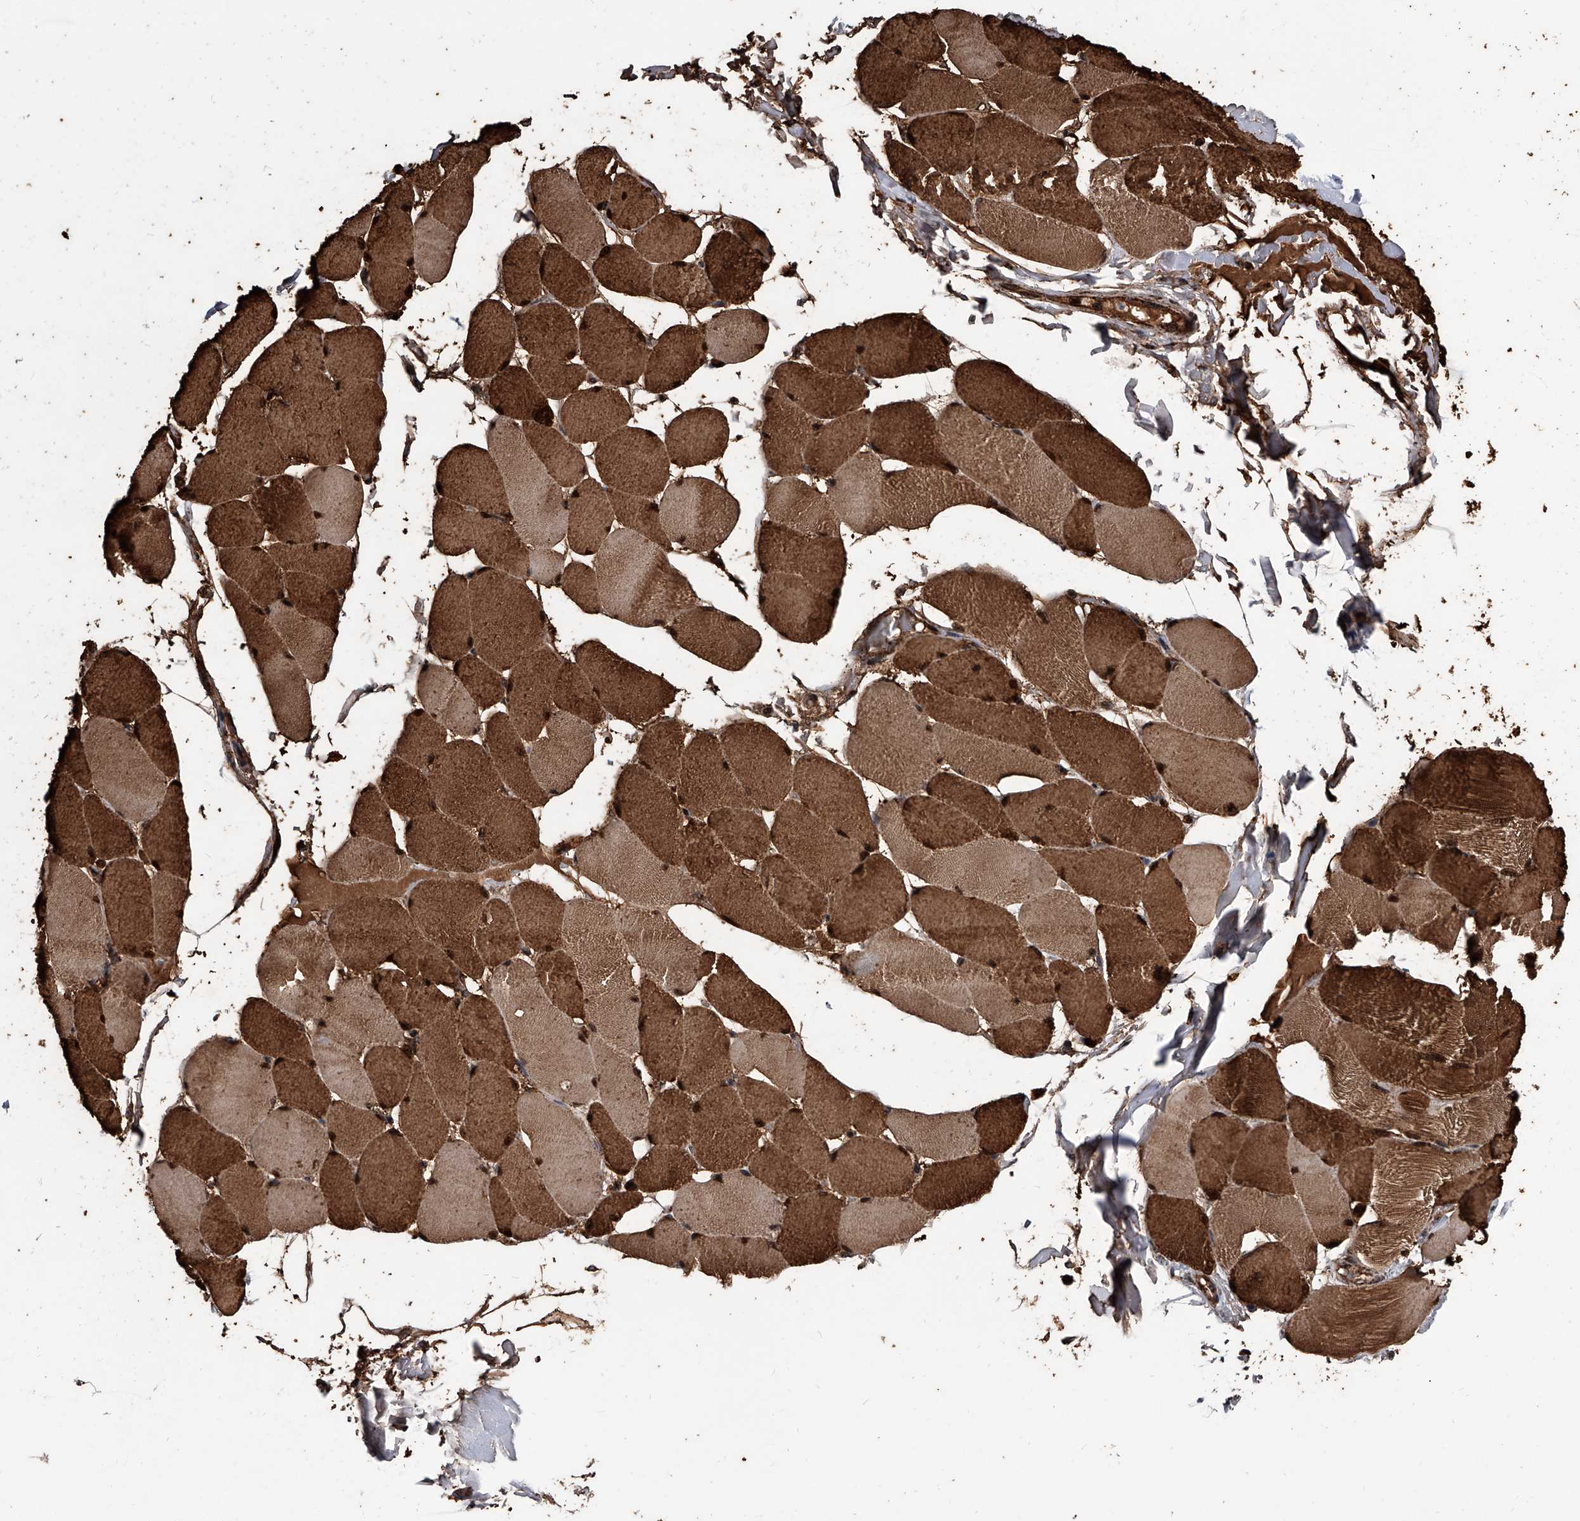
{"staining": {"intensity": "strong", "quantity": ">75%", "location": "cytoplasmic/membranous"}, "tissue": "skeletal muscle", "cell_type": "Myocytes", "image_type": "normal", "snomed": [{"axis": "morphology", "description": "Normal tissue, NOS"}, {"axis": "topography", "description": "Skin"}, {"axis": "topography", "description": "Skeletal muscle"}], "caption": "High-power microscopy captured an immunohistochemistry (IHC) micrograph of benign skeletal muscle, revealing strong cytoplasmic/membranous staining in approximately >75% of myocytes. (DAB IHC with brightfield microscopy, high magnification).", "gene": "SMPDL3A", "patient": {"sex": "male", "age": 83}}